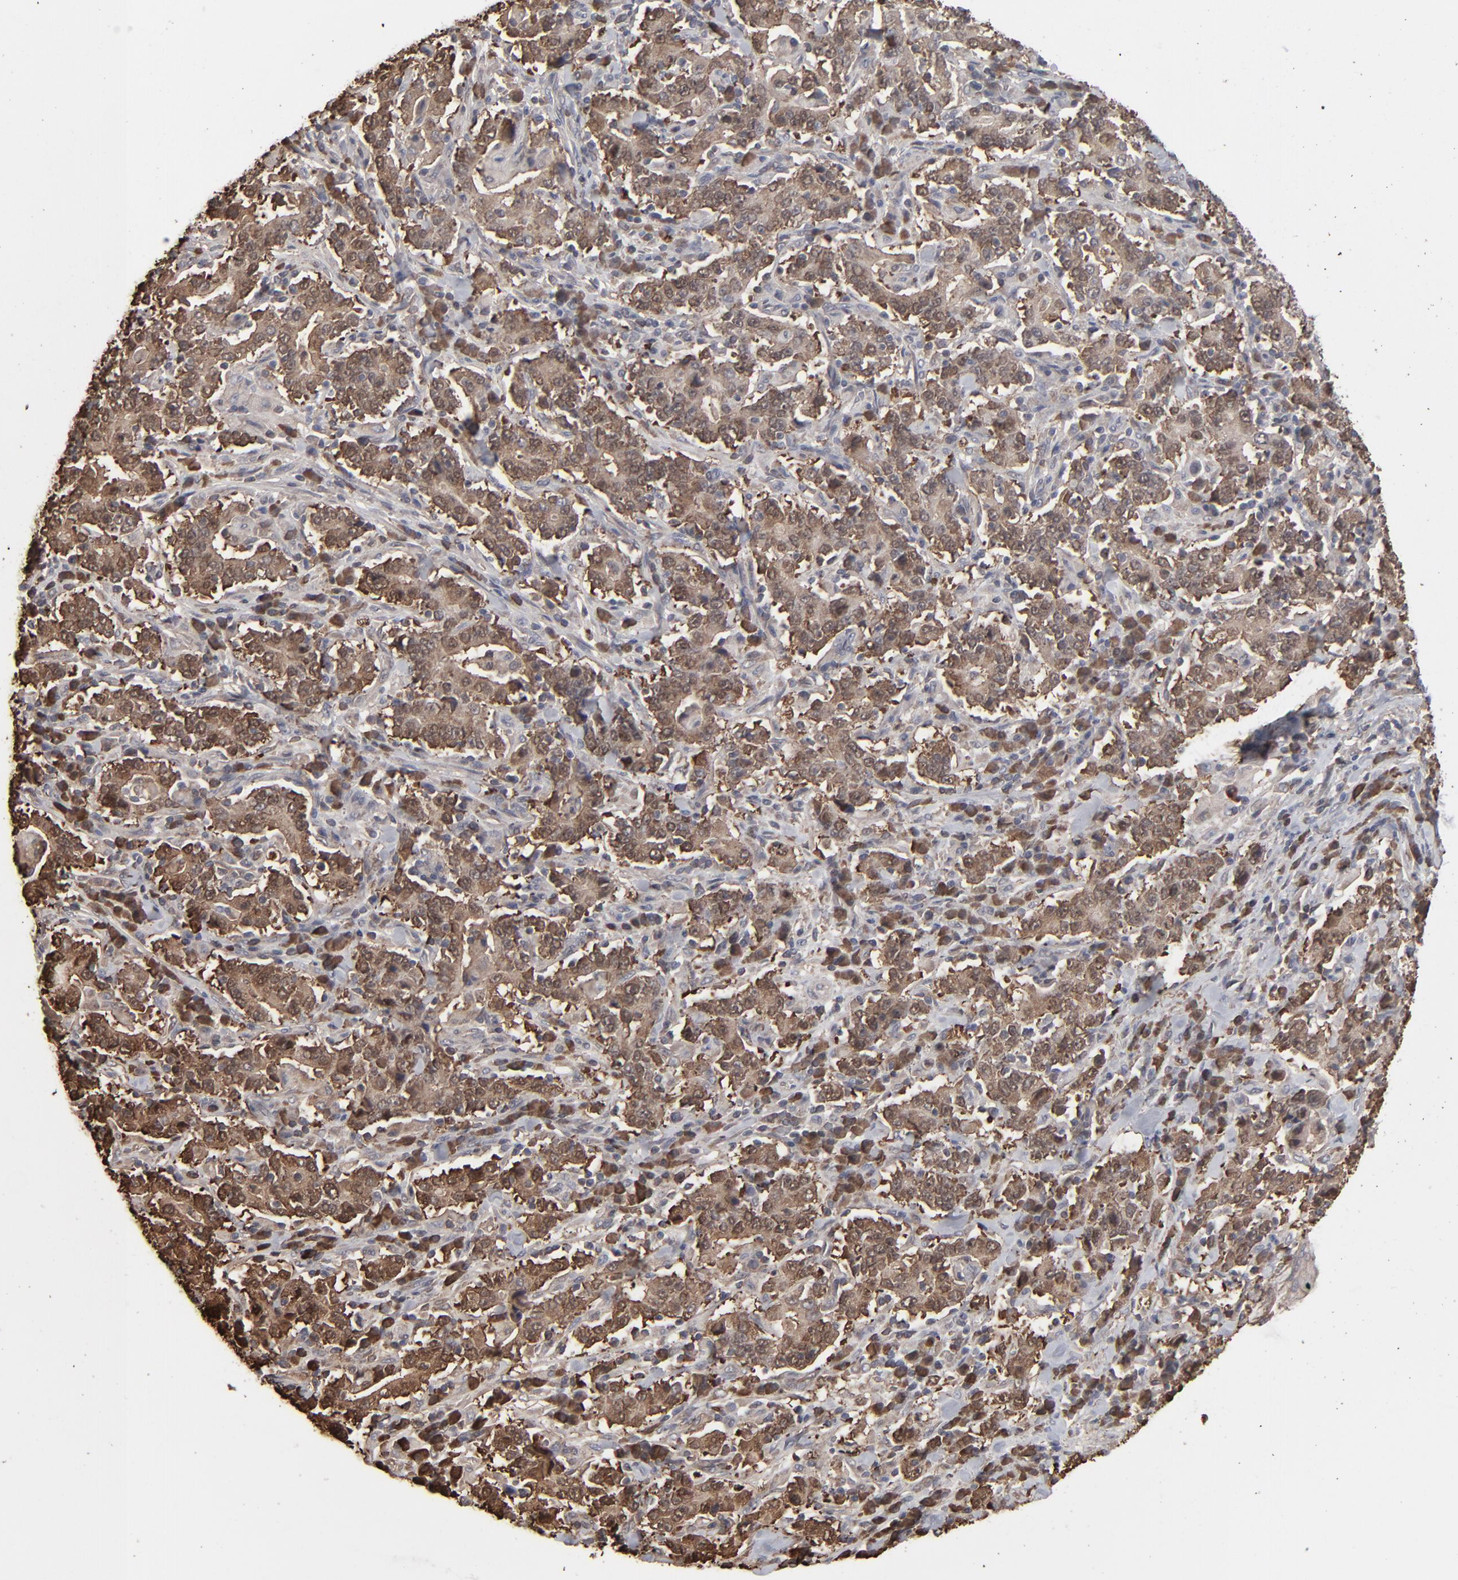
{"staining": {"intensity": "strong", "quantity": ">75%", "location": "cytoplasmic/membranous"}, "tissue": "stomach cancer", "cell_type": "Tumor cells", "image_type": "cancer", "snomed": [{"axis": "morphology", "description": "Normal tissue, NOS"}, {"axis": "morphology", "description": "Adenocarcinoma, NOS"}, {"axis": "topography", "description": "Stomach, upper"}, {"axis": "topography", "description": "Stomach"}], "caption": "This is a photomicrograph of IHC staining of stomach cancer, which shows strong staining in the cytoplasmic/membranous of tumor cells.", "gene": "NME1-NME2", "patient": {"sex": "male", "age": 59}}